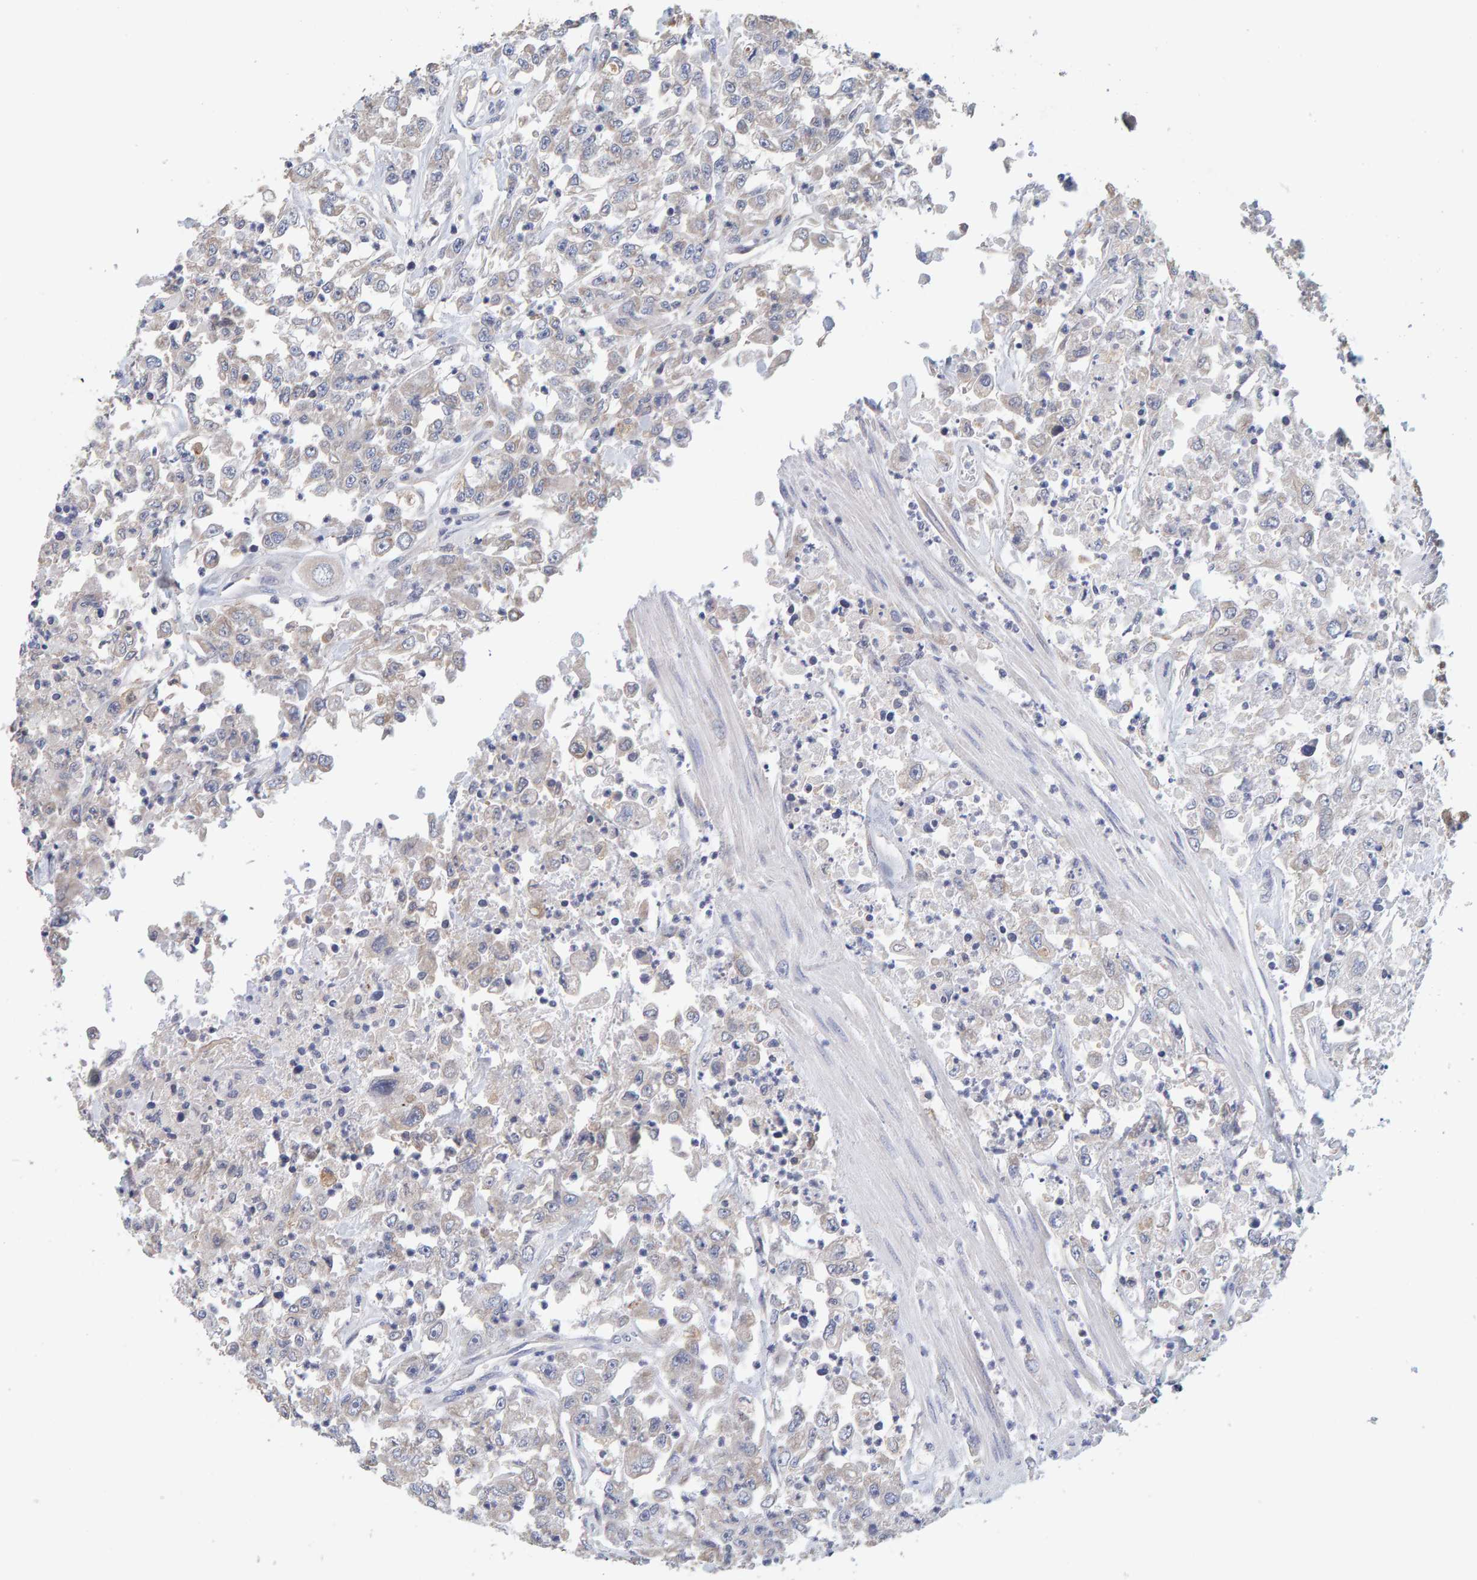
{"staining": {"intensity": "negative", "quantity": "none", "location": "none"}, "tissue": "urothelial cancer", "cell_type": "Tumor cells", "image_type": "cancer", "snomed": [{"axis": "morphology", "description": "Urothelial carcinoma, High grade"}, {"axis": "topography", "description": "Urinary bladder"}], "caption": "Protein analysis of urothelial cancer displays no significant expression in tumor cells.", "gene": "SGPL1", "patient": {"sex": "male", "age": 46}}